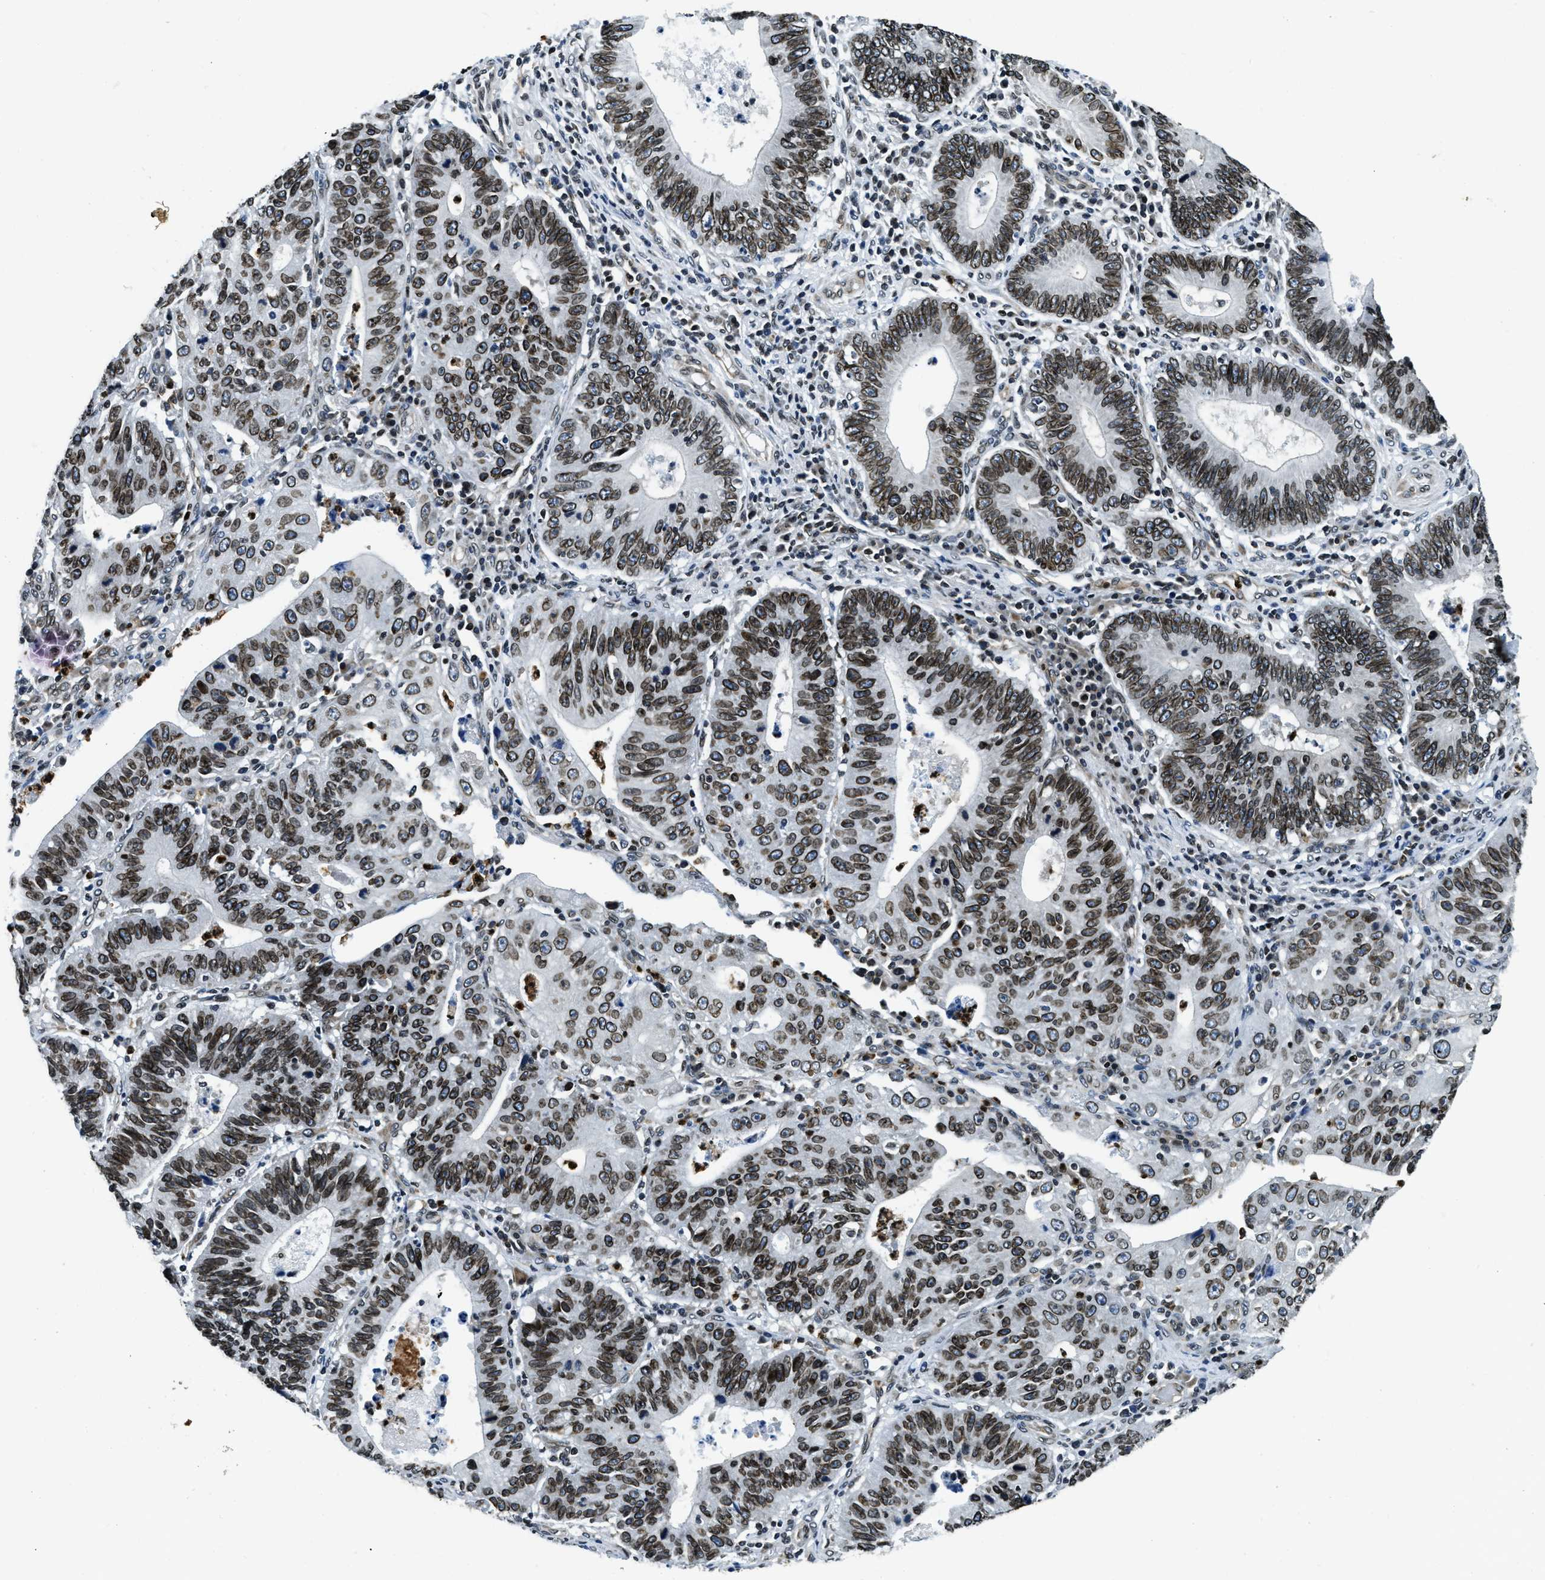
{"staining": {"intensity": "moderate", "quantity": ">75%", "location": "nuclear"}, "tissue": "stomach cancer", "cell_type": "Tumor cells", "image_type": "cancer", "snomed": [{"axis": "morphology", "description": "Adenocarcinoma, NOS"}, {"axis": "topography", "description": "Stomach"}], "caption": "This is a micrograph of immunohistochemistry (IHC) staining of stomach cancer, which shows moderate expression in the nuclear of tumor cells.", "gene": "ZC3HC1", "patient": {"sex": "male", "age": 59}}